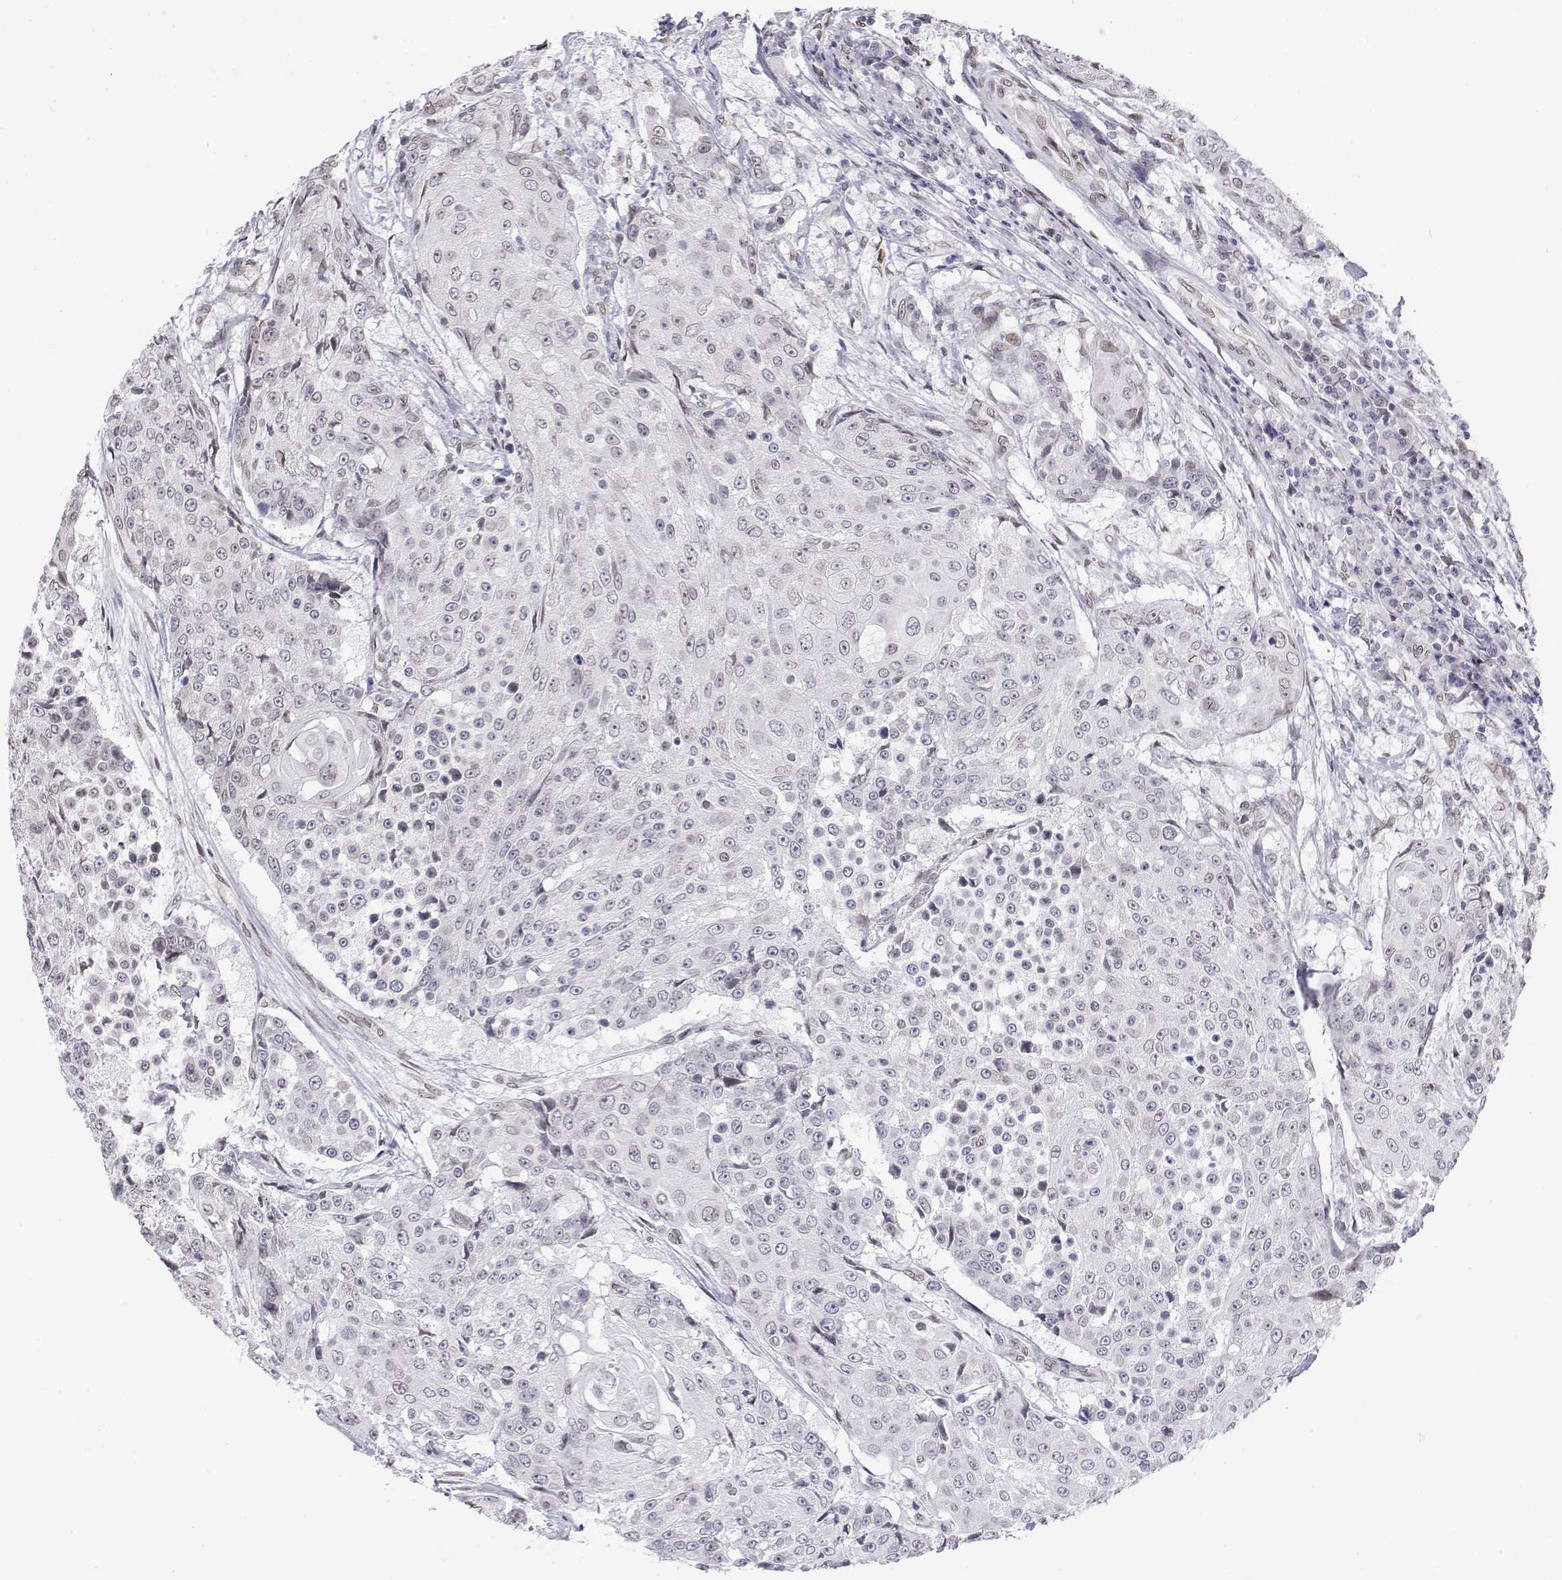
{"staining": {"intensity": "negative", "quantity": "none", "location": "none"}, "tissue": "urothelial cancer", "cell_type": "Tumor cells", "image_type": "cancer", "snomed": [{"axis": "morphology", "description": "Urothelial carcinoma, High grade"}, {"axis": "topography", "description": "Urinary bladder"}], "caption": "Immunohistochemistry histopathology image of human urothelial cancer stained for a protein (brown), which shows no positivity in tumor cells. The staining is performed using DAB brown chromogen with nuclei counter-stained in using hematoxylin.", "gene": "ZNF532", "patient": {"sex": "female", "age": 63}}